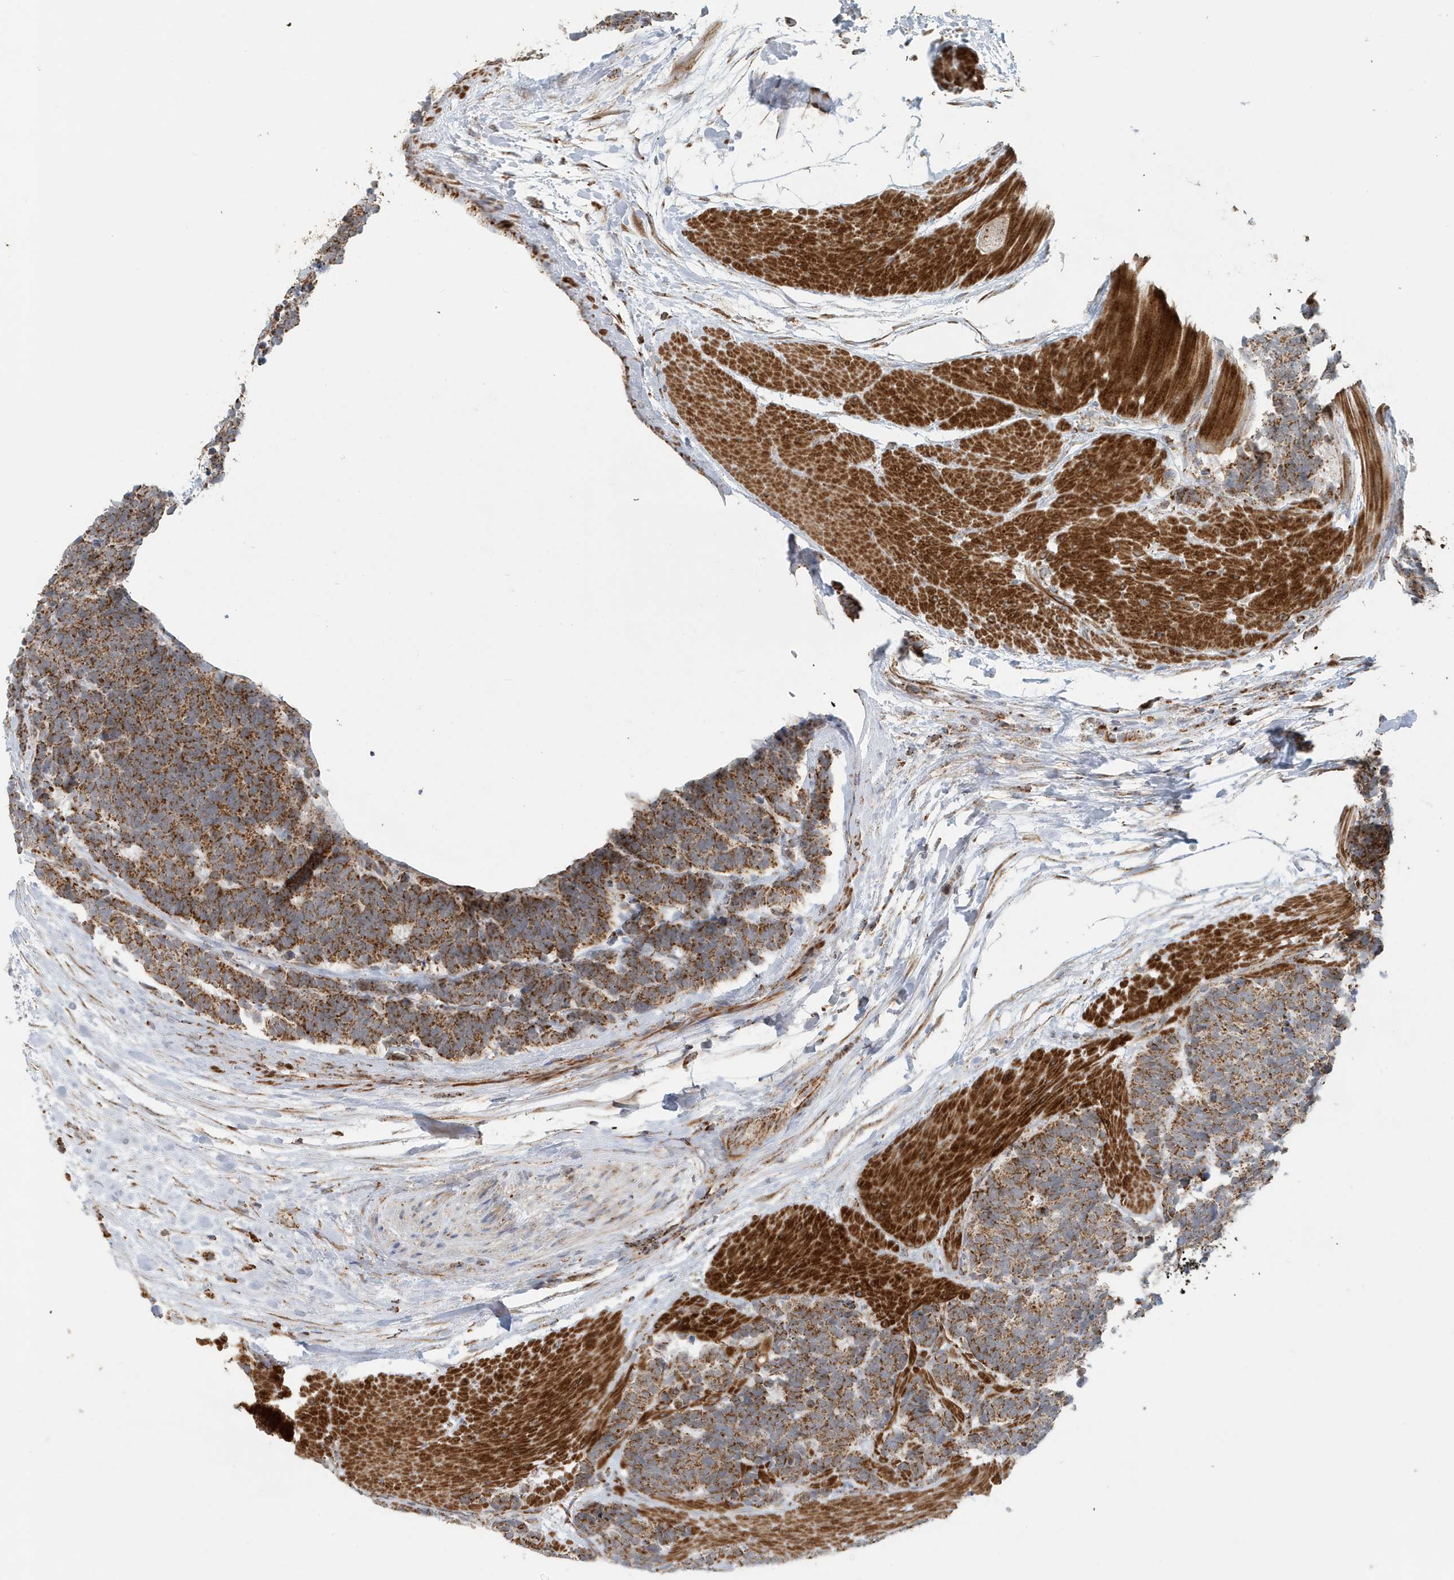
{"staining": {"intensity": "moderate", "quantity": ">75%", "location": "cytoplasmic/membranous"}, "tissue": "carcinoid", "cell_type": "Tumor cells", "image_type": "cancer", "snomed": [{"axis": "morphology", "description": "Carcinoma, NOS"}, {"axis": "morphology", "description": "Carcinoid, malignant, NOS"}, {"axis": "topography", "description": "Urinary bladder"}], "caption": "Moderate cytoplasmic/membranous protein expression is appreciated in about >75% of tumor cells in malignant carcinoid.", "gene": "MAN1A1", "patient": {"sex": "male", "age": 57}}